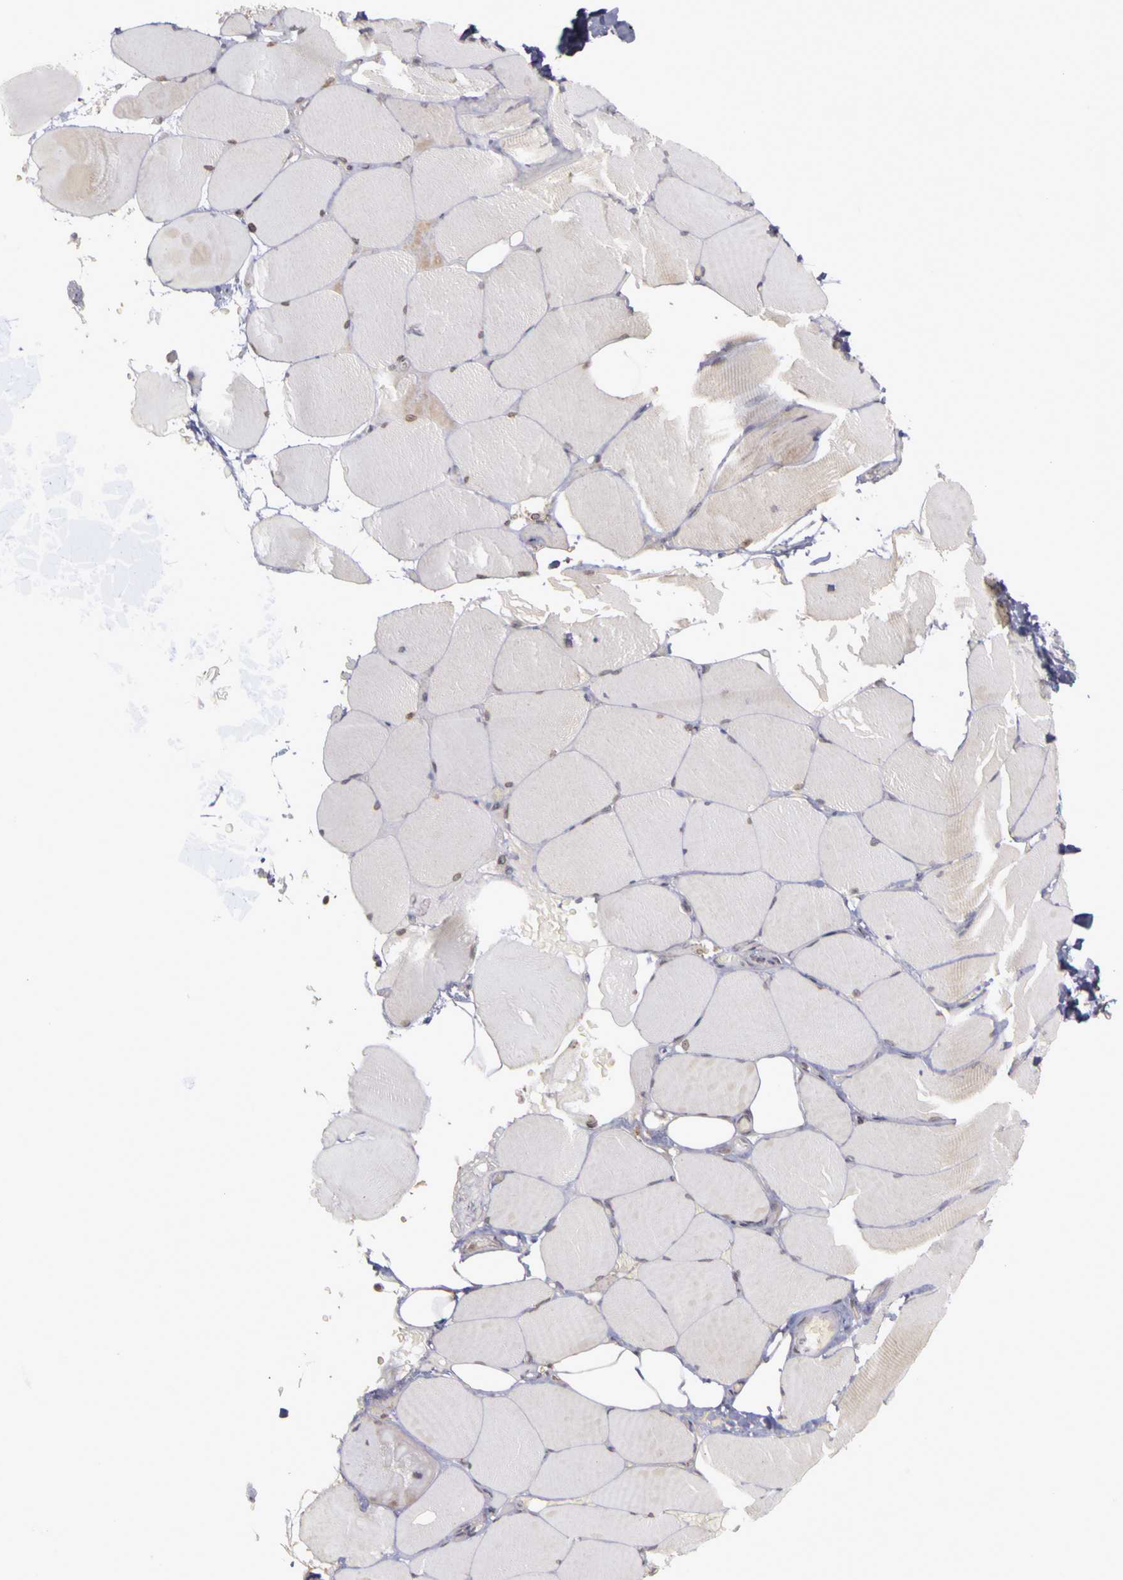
{"staining": {"intensity": "negative", "quantity": "none", "location": "none"}, "tissue": "skeletal muscle", "cell_type": "Myocytes", "image_type": "normal", "snomed": [{"axis": "morphology", "description": "Normal tissue, NOS"}, {"axis": "topography", "description": "Skeletal muscle"}, {"axis": "topography", "description": "Parathyroid gland"}], "caption": "The micrograph displays no significant staining in myocytes of skeletal muscle.", "gene": "FRMD7", "patient": {"sex": "female", "age": 37}}